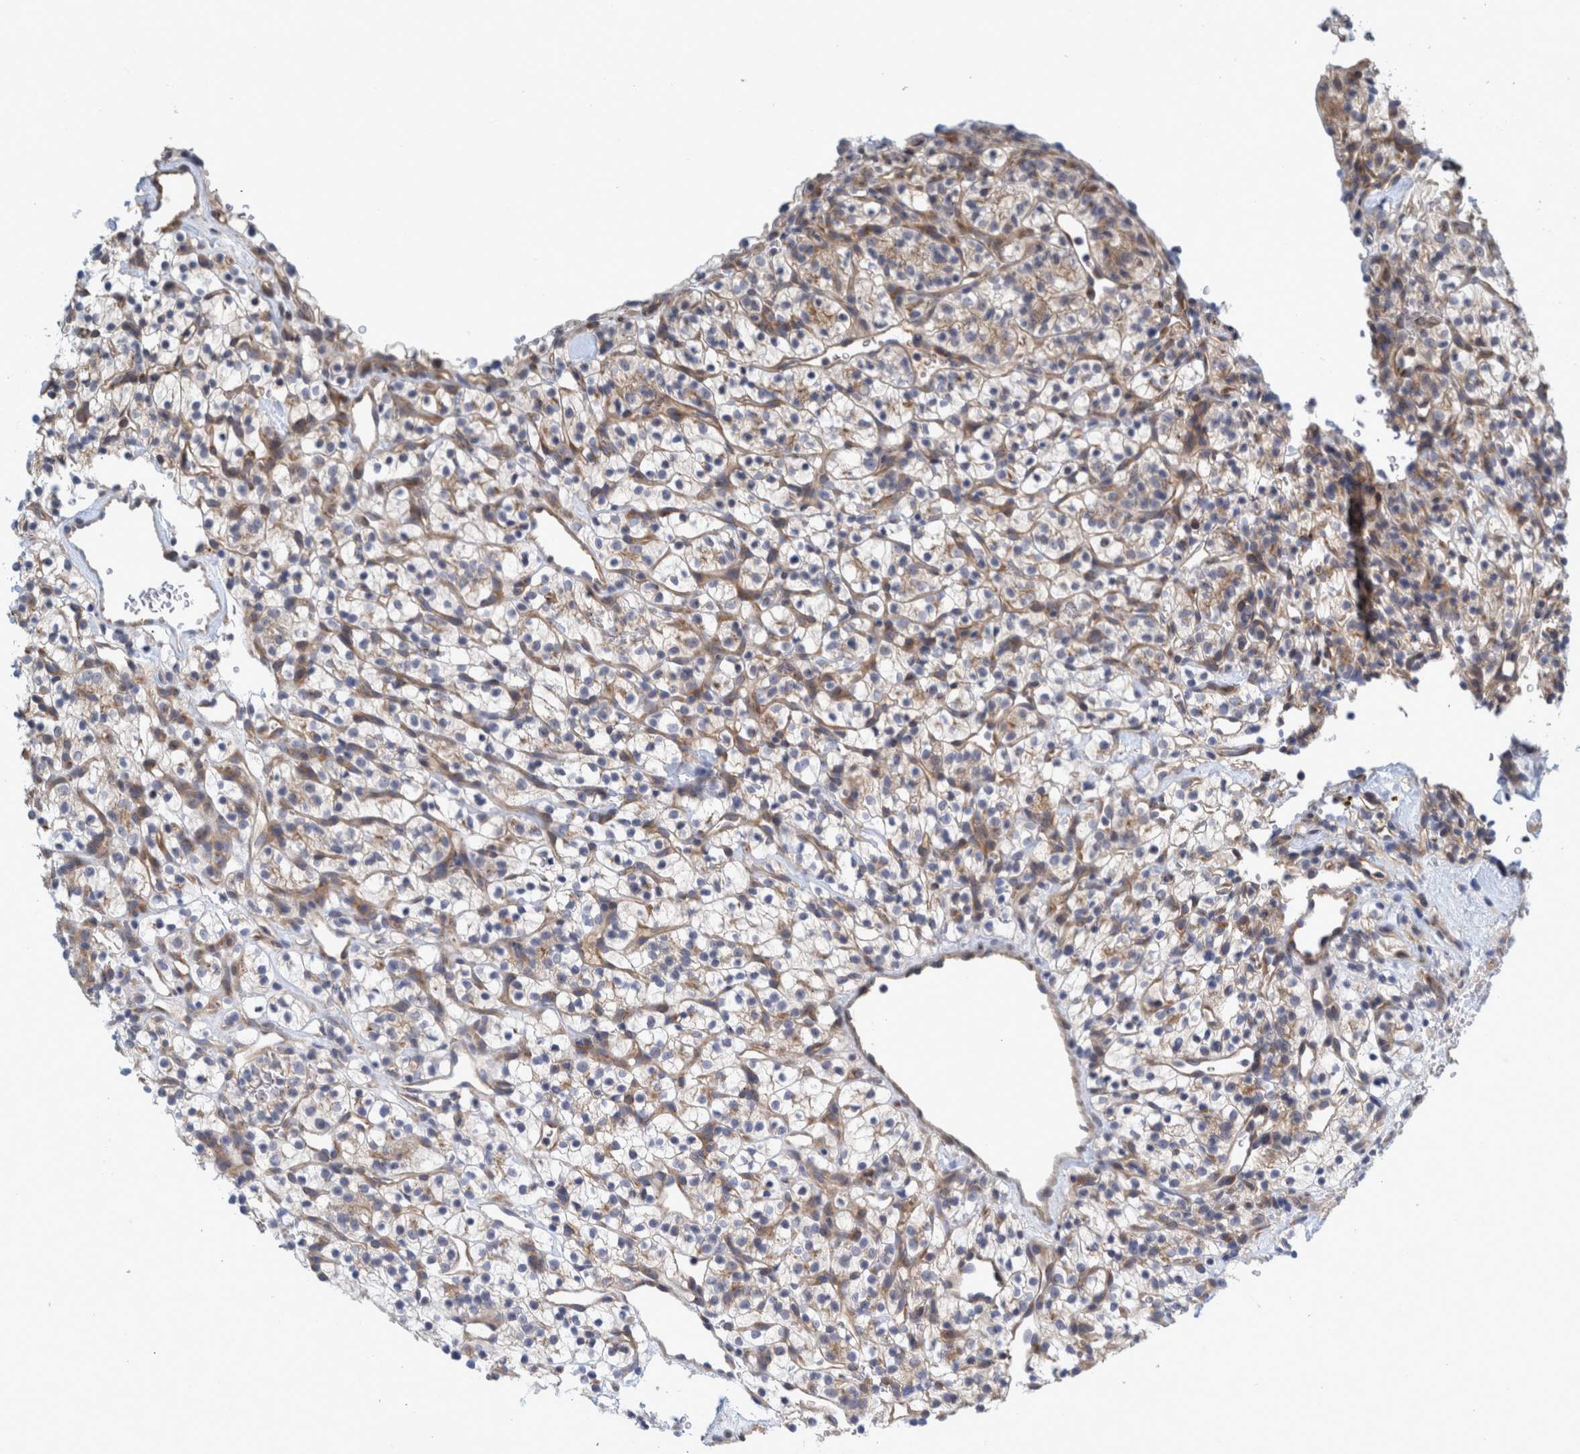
{"staining": {"intensity": "weak", "quantity": "25%-75%", "location": "cytoplasmic/membranous"}, "tissue": "renal cancer", "cell_type": "Tumor cells", "image_type": "cancer", "snomed": [{"axis": "morphology", "description": "Adenocarcinoma, NOS"}, {"axis": "topography", "description": "Kidney"}], "caption": "Approximately 25%-75% of tumor cells in human renal cancer reveal weak cytoplasmic/membranous protein expression as visualized by brown immunohistochemical staining.", "gene": "ZNF324B", "patient": {"sex": "female", "age": 57}}